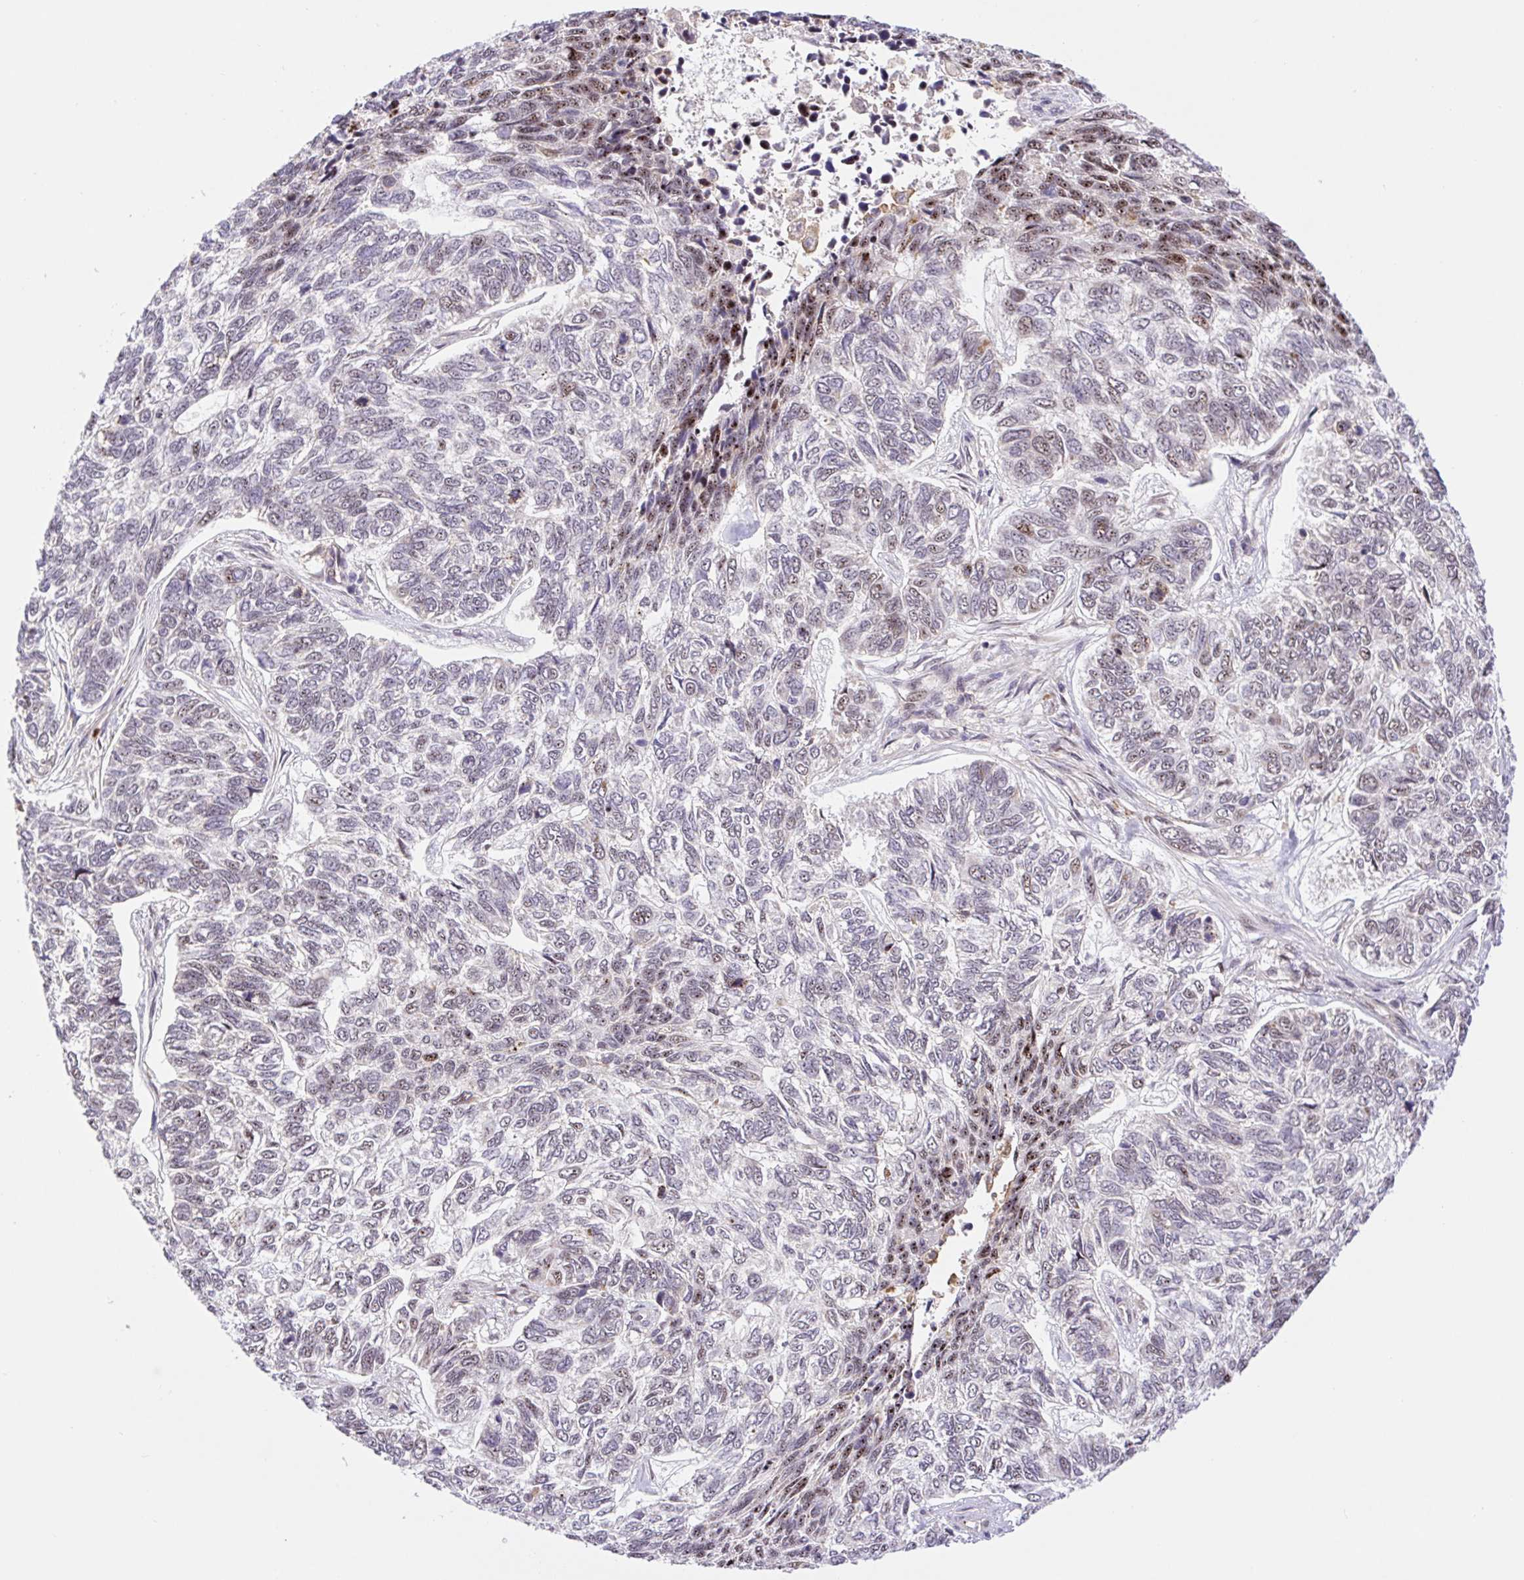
{"staining": {"intensity": "weak", "quantity": "<25%", "location": "nuclear"}, "tissue": "skin cancer", "cell_type": "Tumor cells", "image_type": "cancer", "snomed": [{"axis": "morphology", "description": "Basal cell carcinoma"}, {"axis": "topography", "description": "Skin"}], "caption": "Basal cell carcinoma (skin) was stained to show a protein in brown. There is no significant positivity in tumor cells.", "gene": "ERG", "patient": {"sex": "female", "age": 65}}